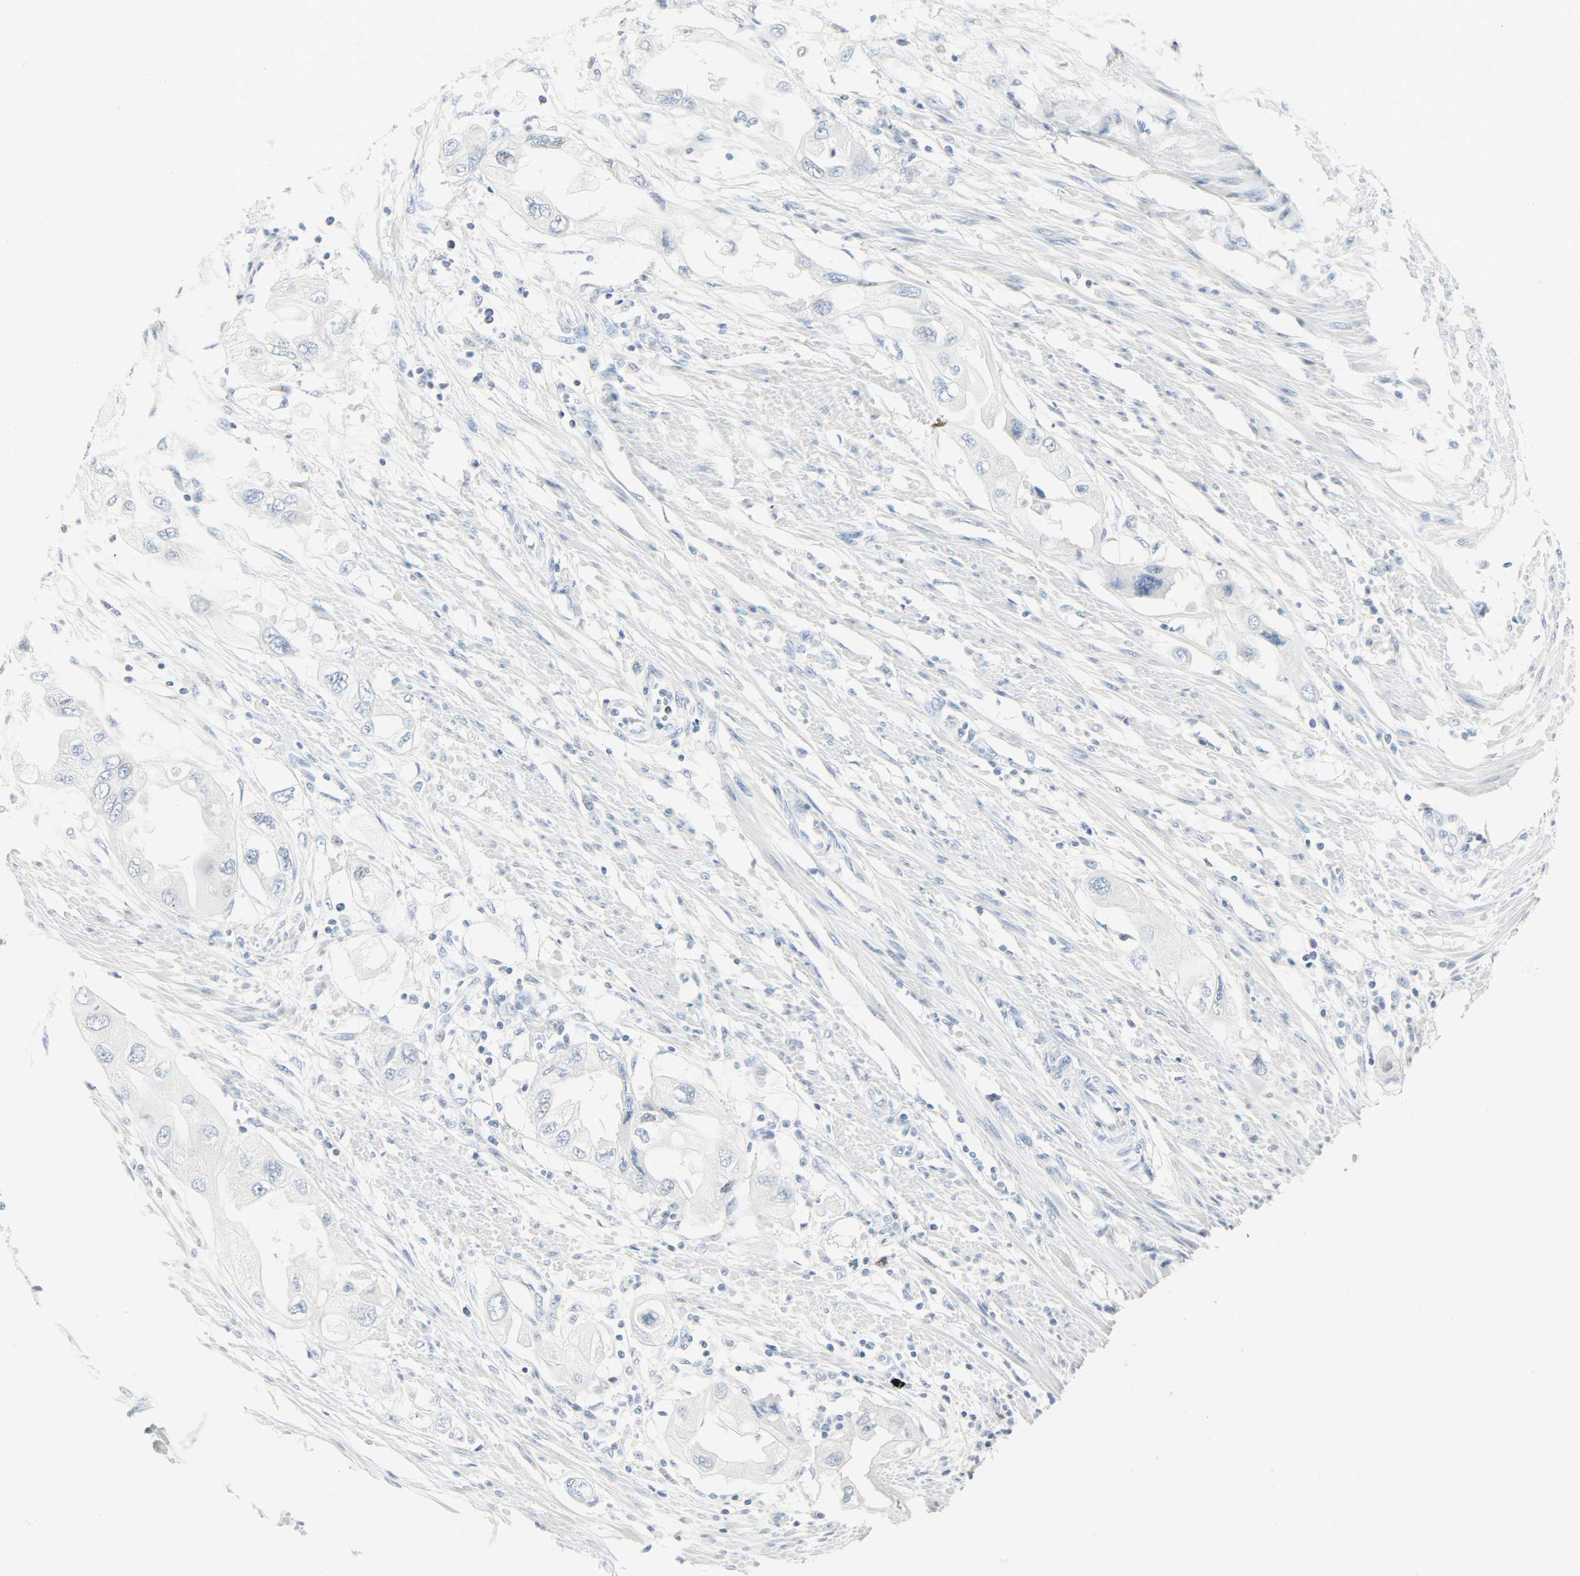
{"staining": {"intensity": "negative", "quantity": "none", "location": "none"}, "tissue": "endometrial cancer", "cell_type": "Tumor cells", "image_type": "cancer", "snomed": [{"axis": "morphology", "description": "Adenocarcinoma, NOS"}, {"axis": "topography", "description": "Endometrium"}], "caption": "The image reveals no significant expression in tumor cells of endometrial cancer (adenocarcinoma). (DAB immunohistochemistry visualized using brightfield microscopy, high magnification).", "gene": "HELLS", "patient": {"sex": "female", "age": 67}}